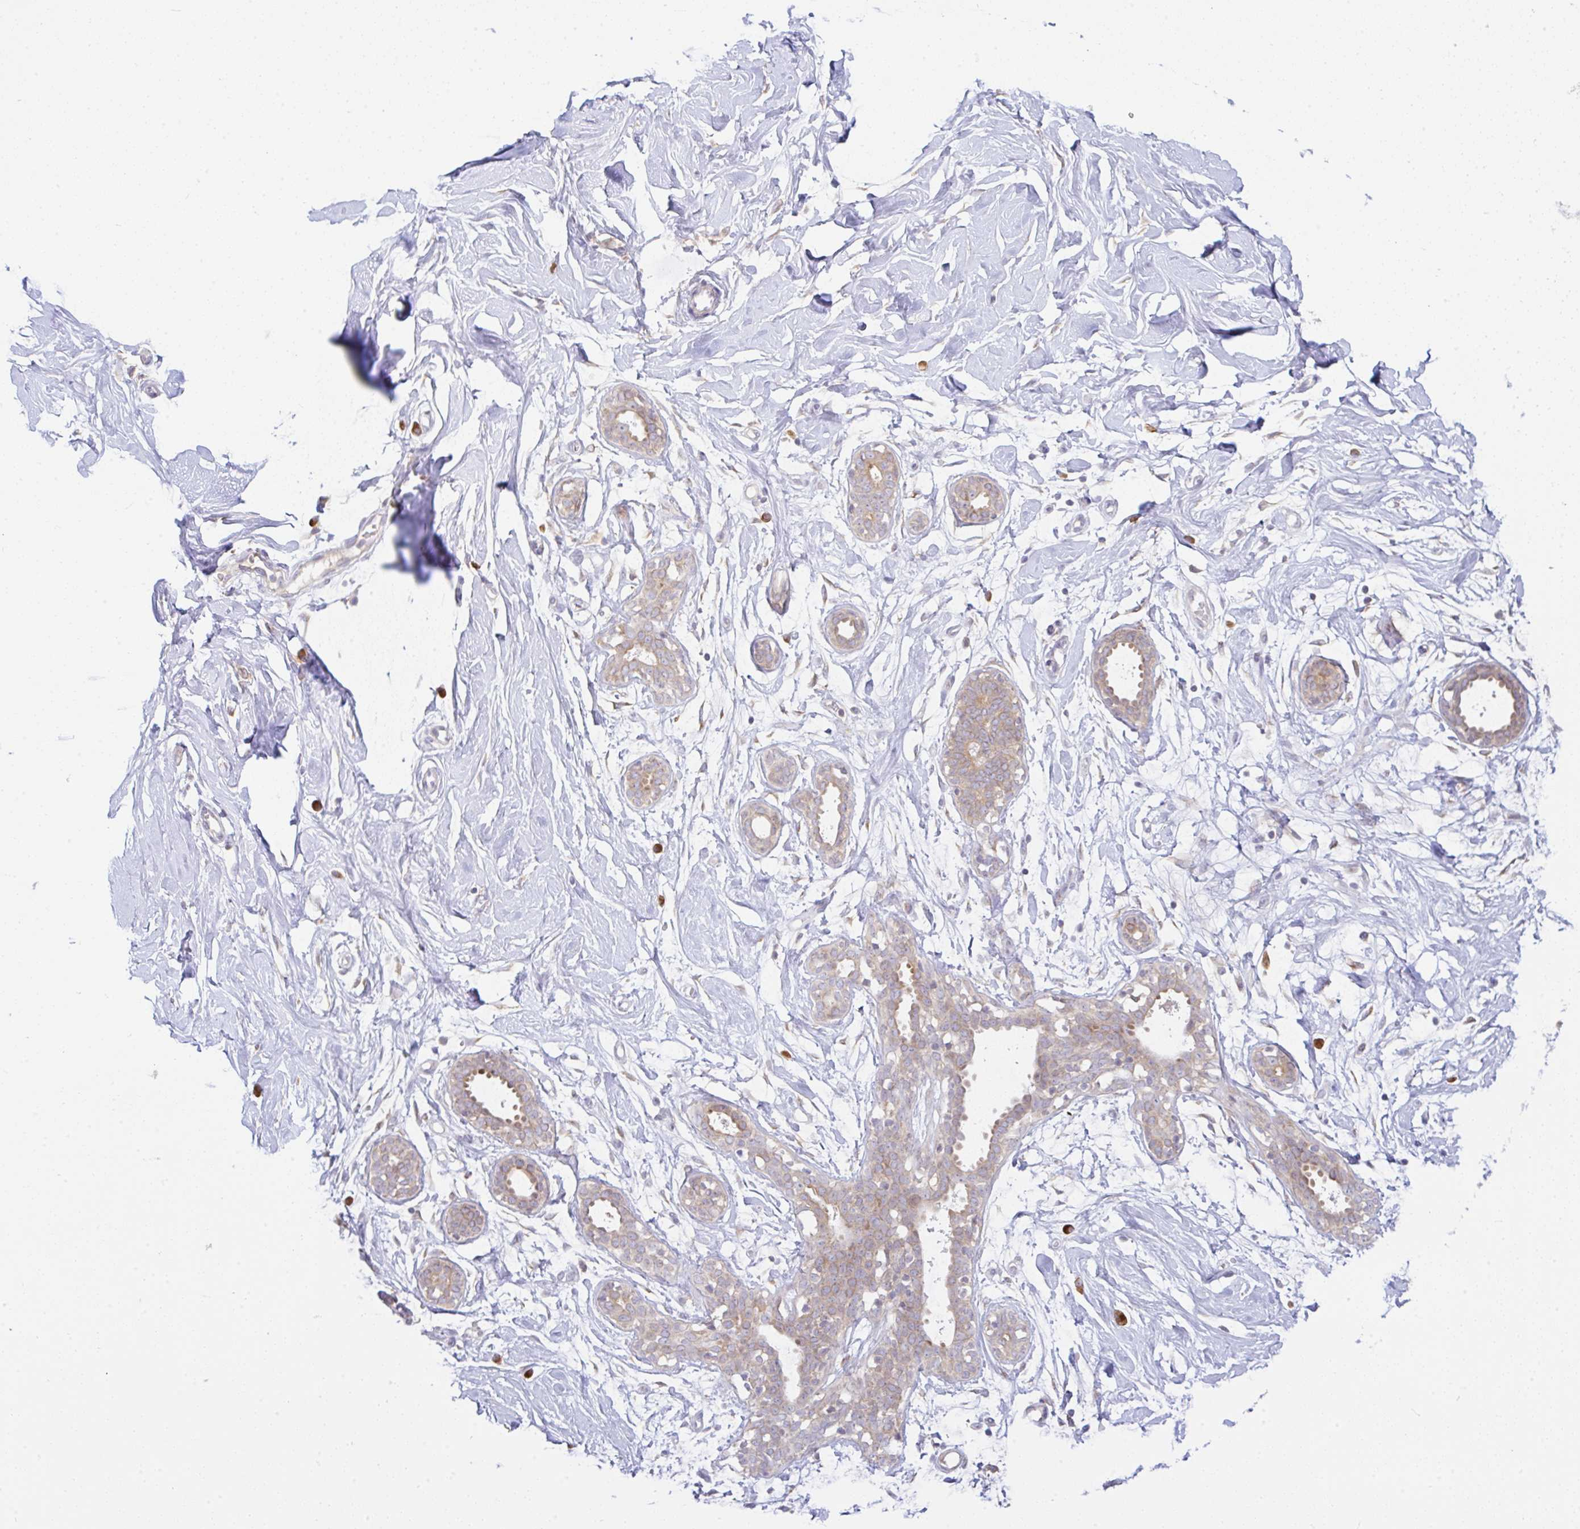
{"staining": {"intensity": "negative", "quantity": "none", "location": "none"}, "tissue": "breast", "cell_type": "Adipocytes", "image_type": "normal", "snomed": [{"axis": "morphology", "description": "Normal tissue, NOS"}, {"axis": "topography", "description": "Breast"}], "caption": "This is an immunohistochemistry histopathology image of unremarkable human breast. There is no staining in adipocytes.", "gene": "DERL2", "patient": {"sex": "female", "age": 27}}